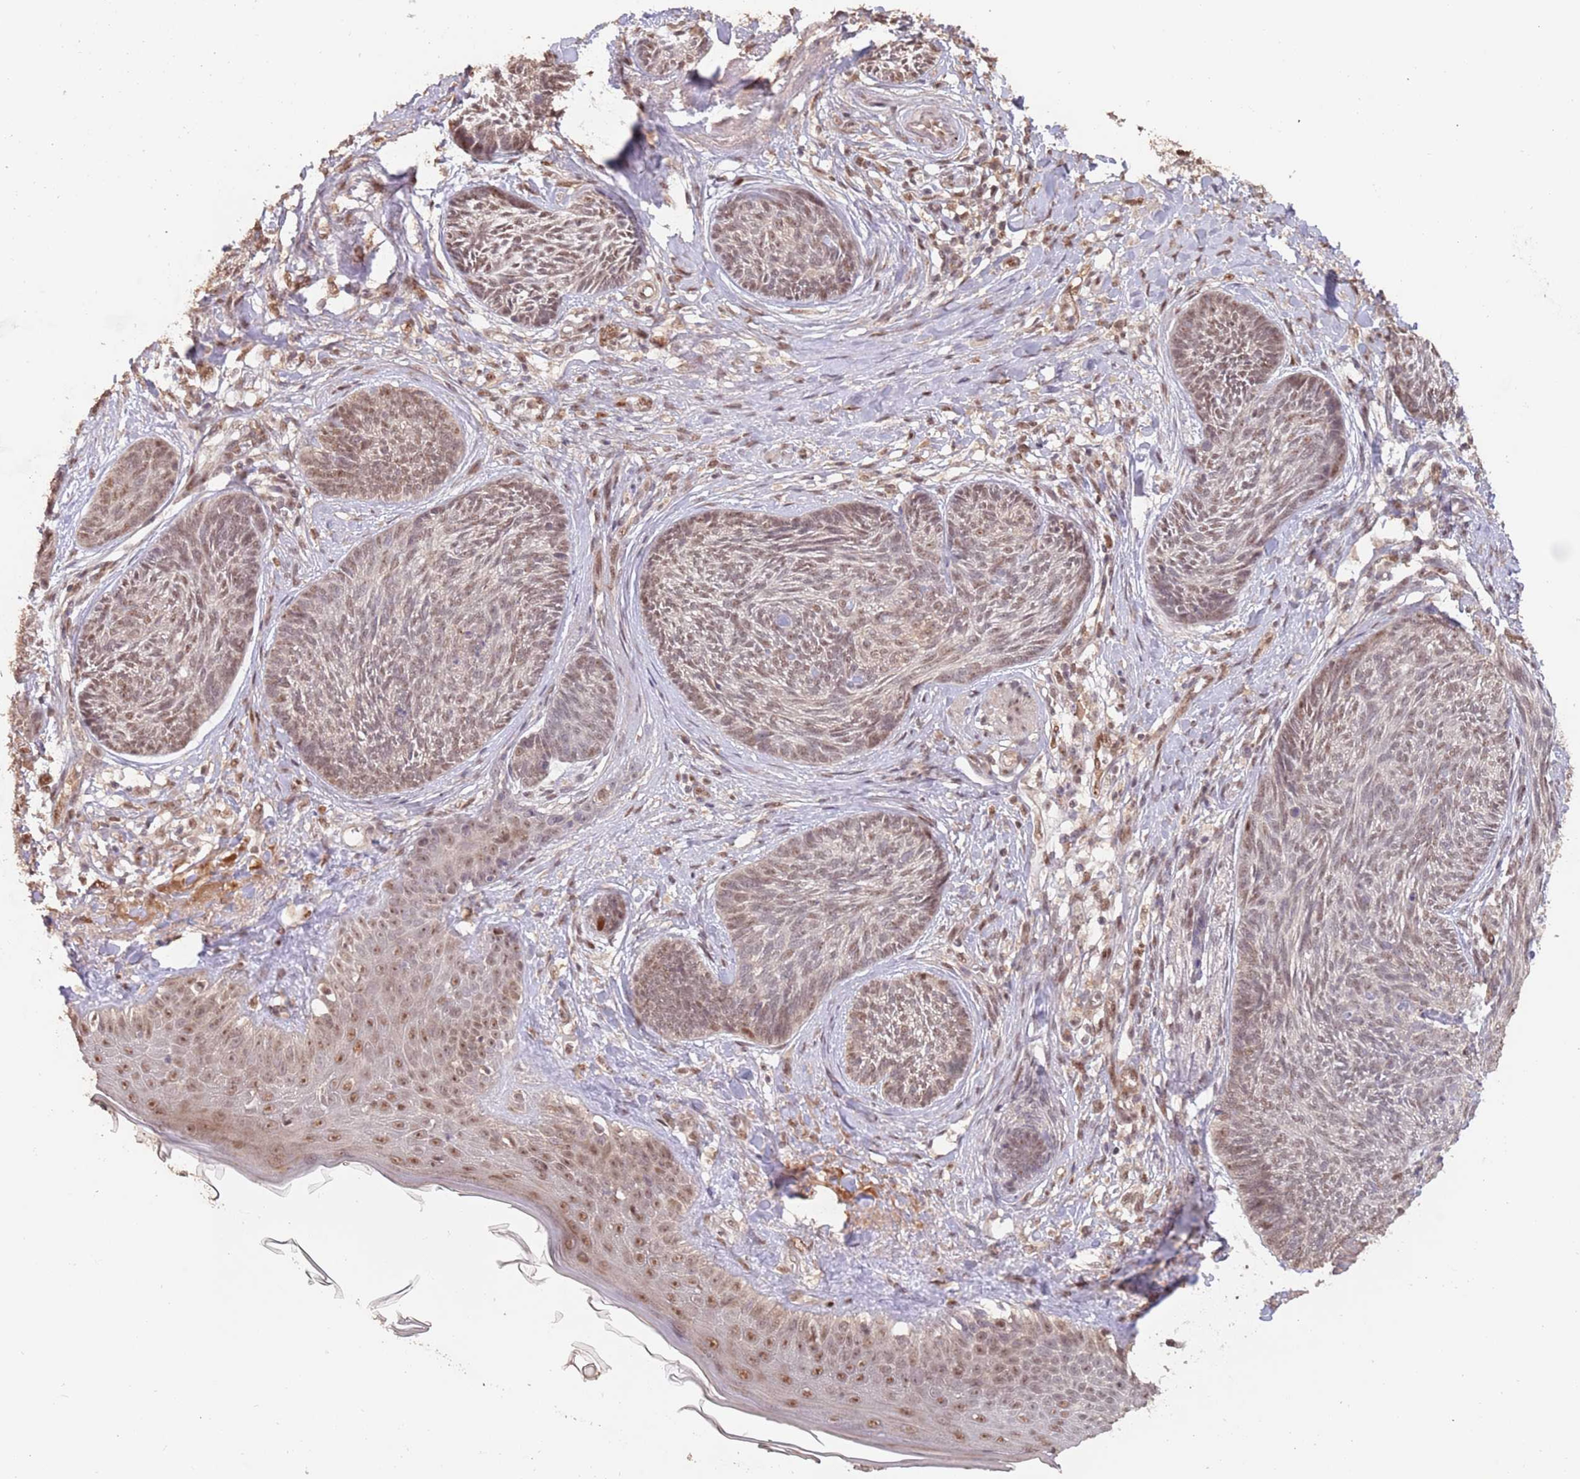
{"staining": {"intensity": "moderate", "quantity": "25%-75%", "location": "nuclear"}, "tissue": "skin cancer", "cell_type": "Tumor cells", "image_type": "cancer", "snomed": [{"axis": "morphology", "description": "Basal cell carcinoma"}, {"axis": "topography", "description": "Skin"}], "caption": "Immunohistochemistry (IHC) photomicrograph of neoplastic tissue: skin cancer (basal cell carcinoma) stained using immunohistochemistry exhibits medium levels of moderate protein expression localized specifically in the nuclear of tumor cells, appearing as a nuclear brown color.", "gene": "RFXANK", "patient": {"sex": "male", "age": 73}}